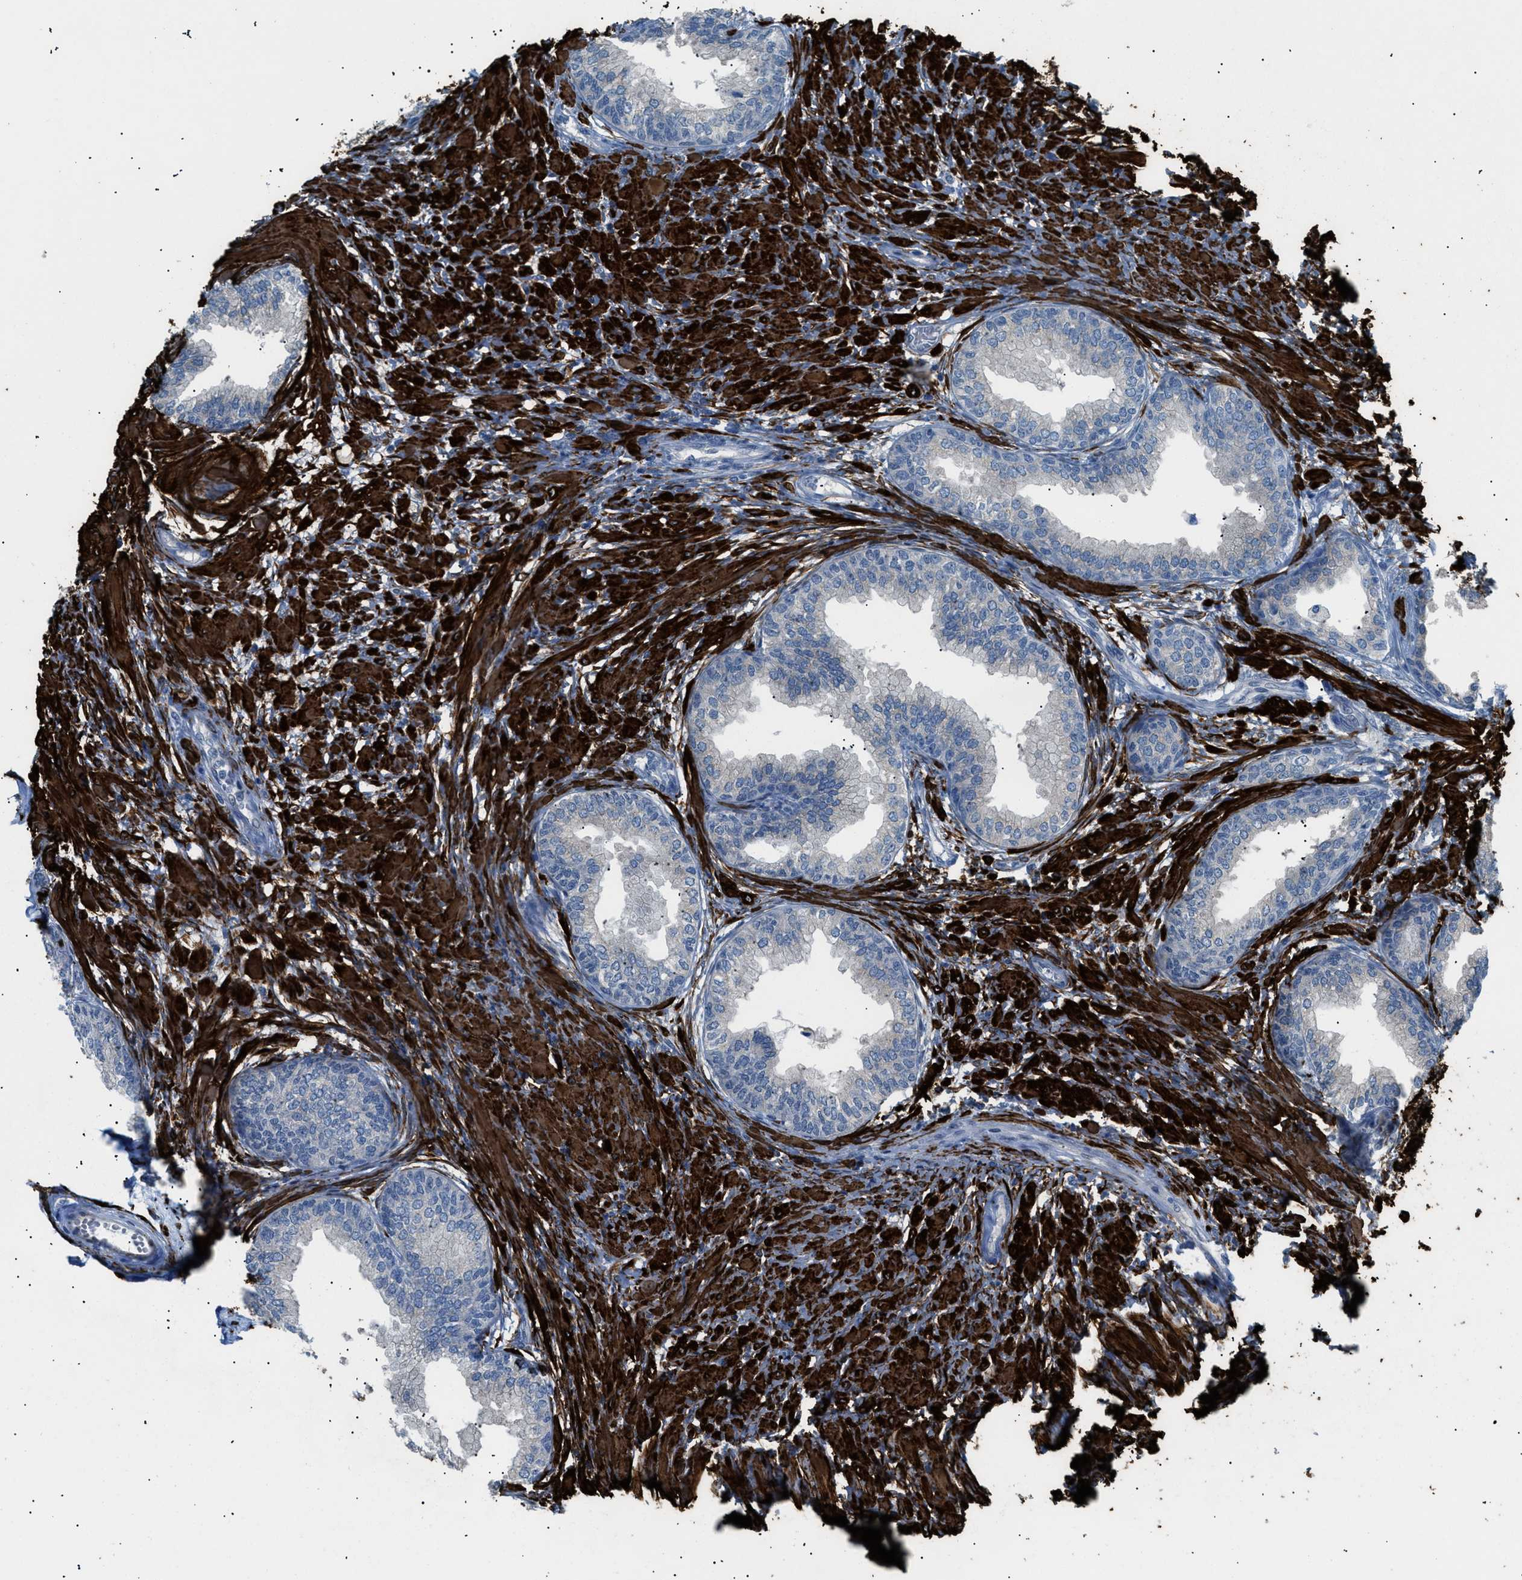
{"staining": {"intensity": "weak", "quantity": "25%-75%", "location": "cytoplasmic/membranous"}, "tissue": "prostate", "cell_type": "Glandular cells", "image_type": "normal", "snomed": [{"axis": "morphology", "description": "Normal tissue, NOS"}, {"axis": "topography", "description": "Prostate"}], "caption": "DAB (3,3'-diaminobenzidine) immunohistochemical staining of benign human prostate exhibits weak cytoplasmic/membranous protein positivity in approximately 25%-75% of glandular cells.", "gene": "ICA1", "patient": {"sex": "male", "age": 76}}